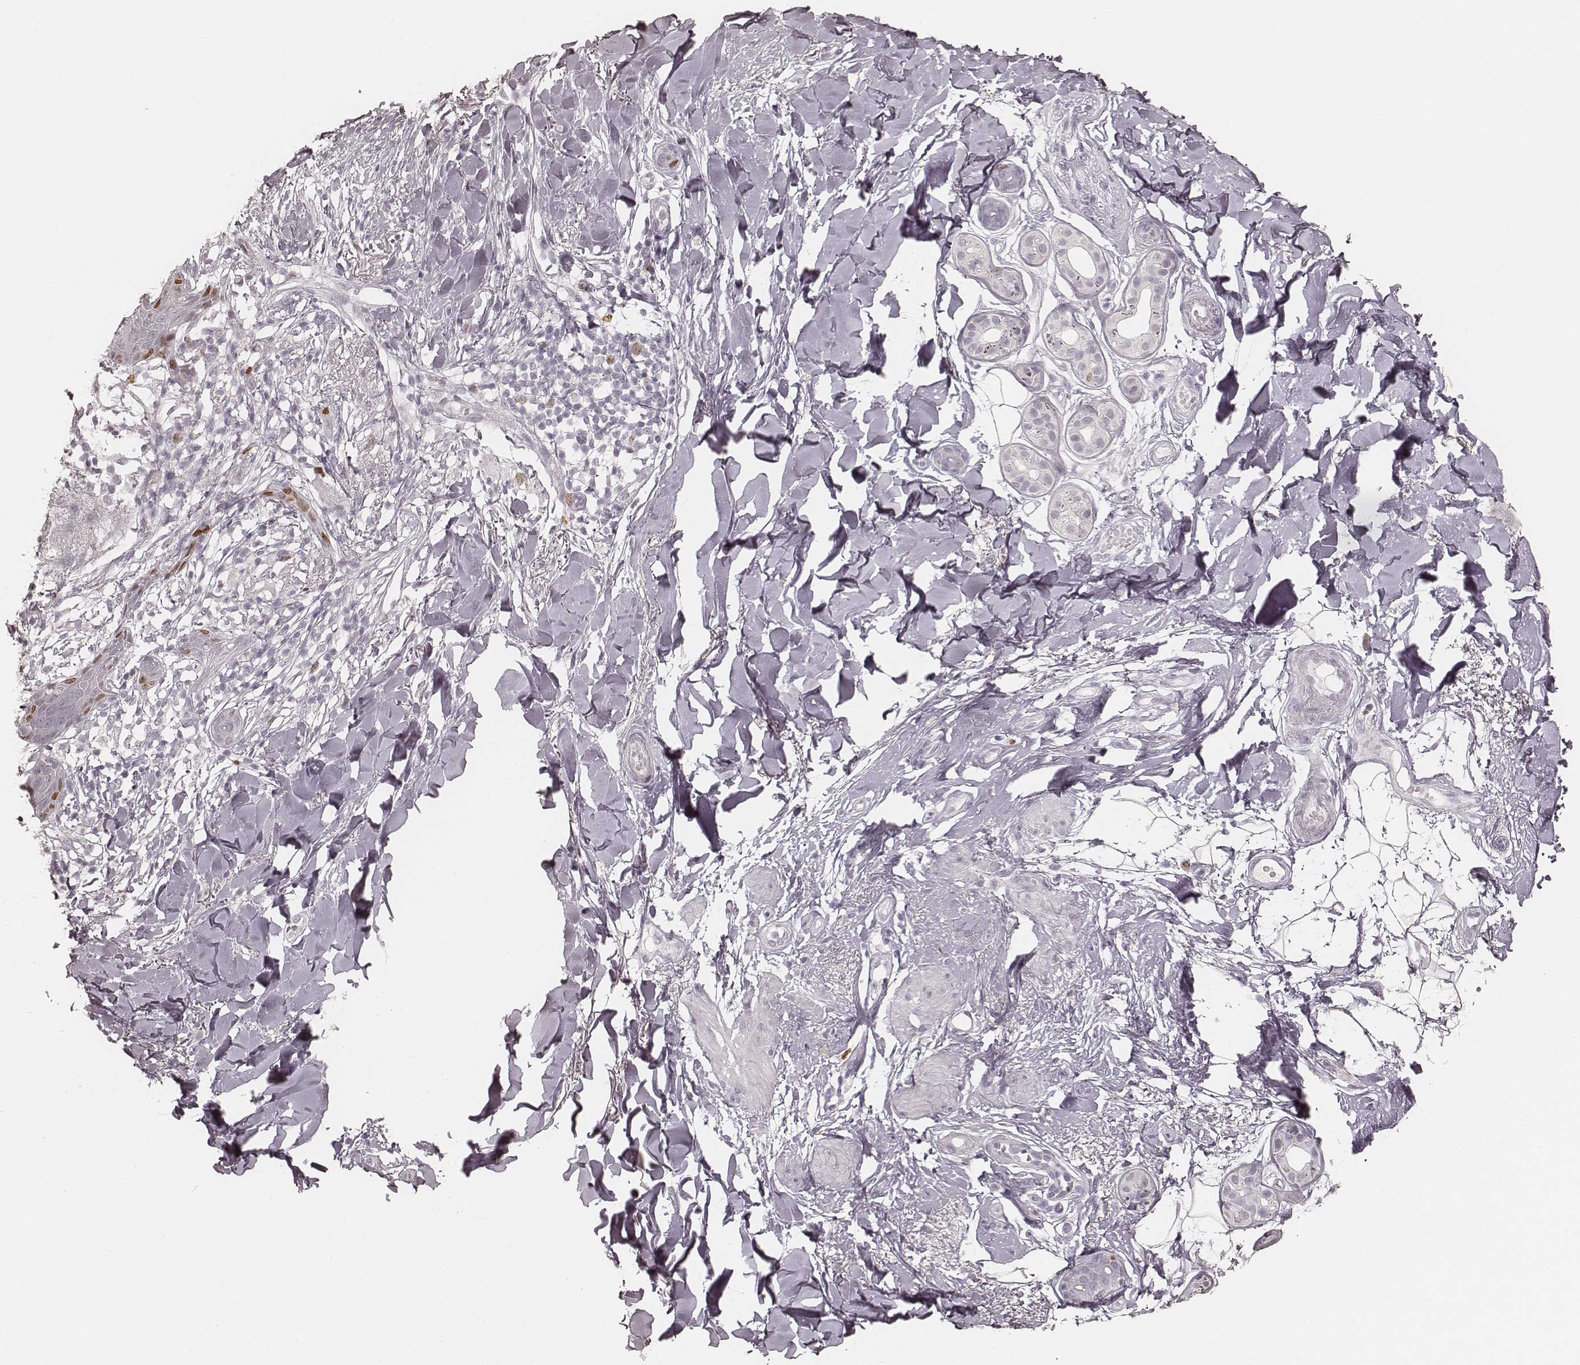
{"staining": {"intensity": "weak", "quantity": "<25%", "location": "nuclear"}, "tissue": "skin cancer", "cell_type": "Tumor cells", "image_type": "cancer", "snomed": [{"axis": "morphology", "description": "Normal tissue, NOS"}, {"axis": "morphology", "description": "Basal cell carcinoma"}, {"axis": "topography", "description": "Skin"}], "caption": "Human skin cancer (basal cell carcinoma) stained for a protein using immunohistochemistry (IHC) displays no positivity in tumor cells.", "gene": "TEX37", "patient": {"sex": "male", "age": 84}}